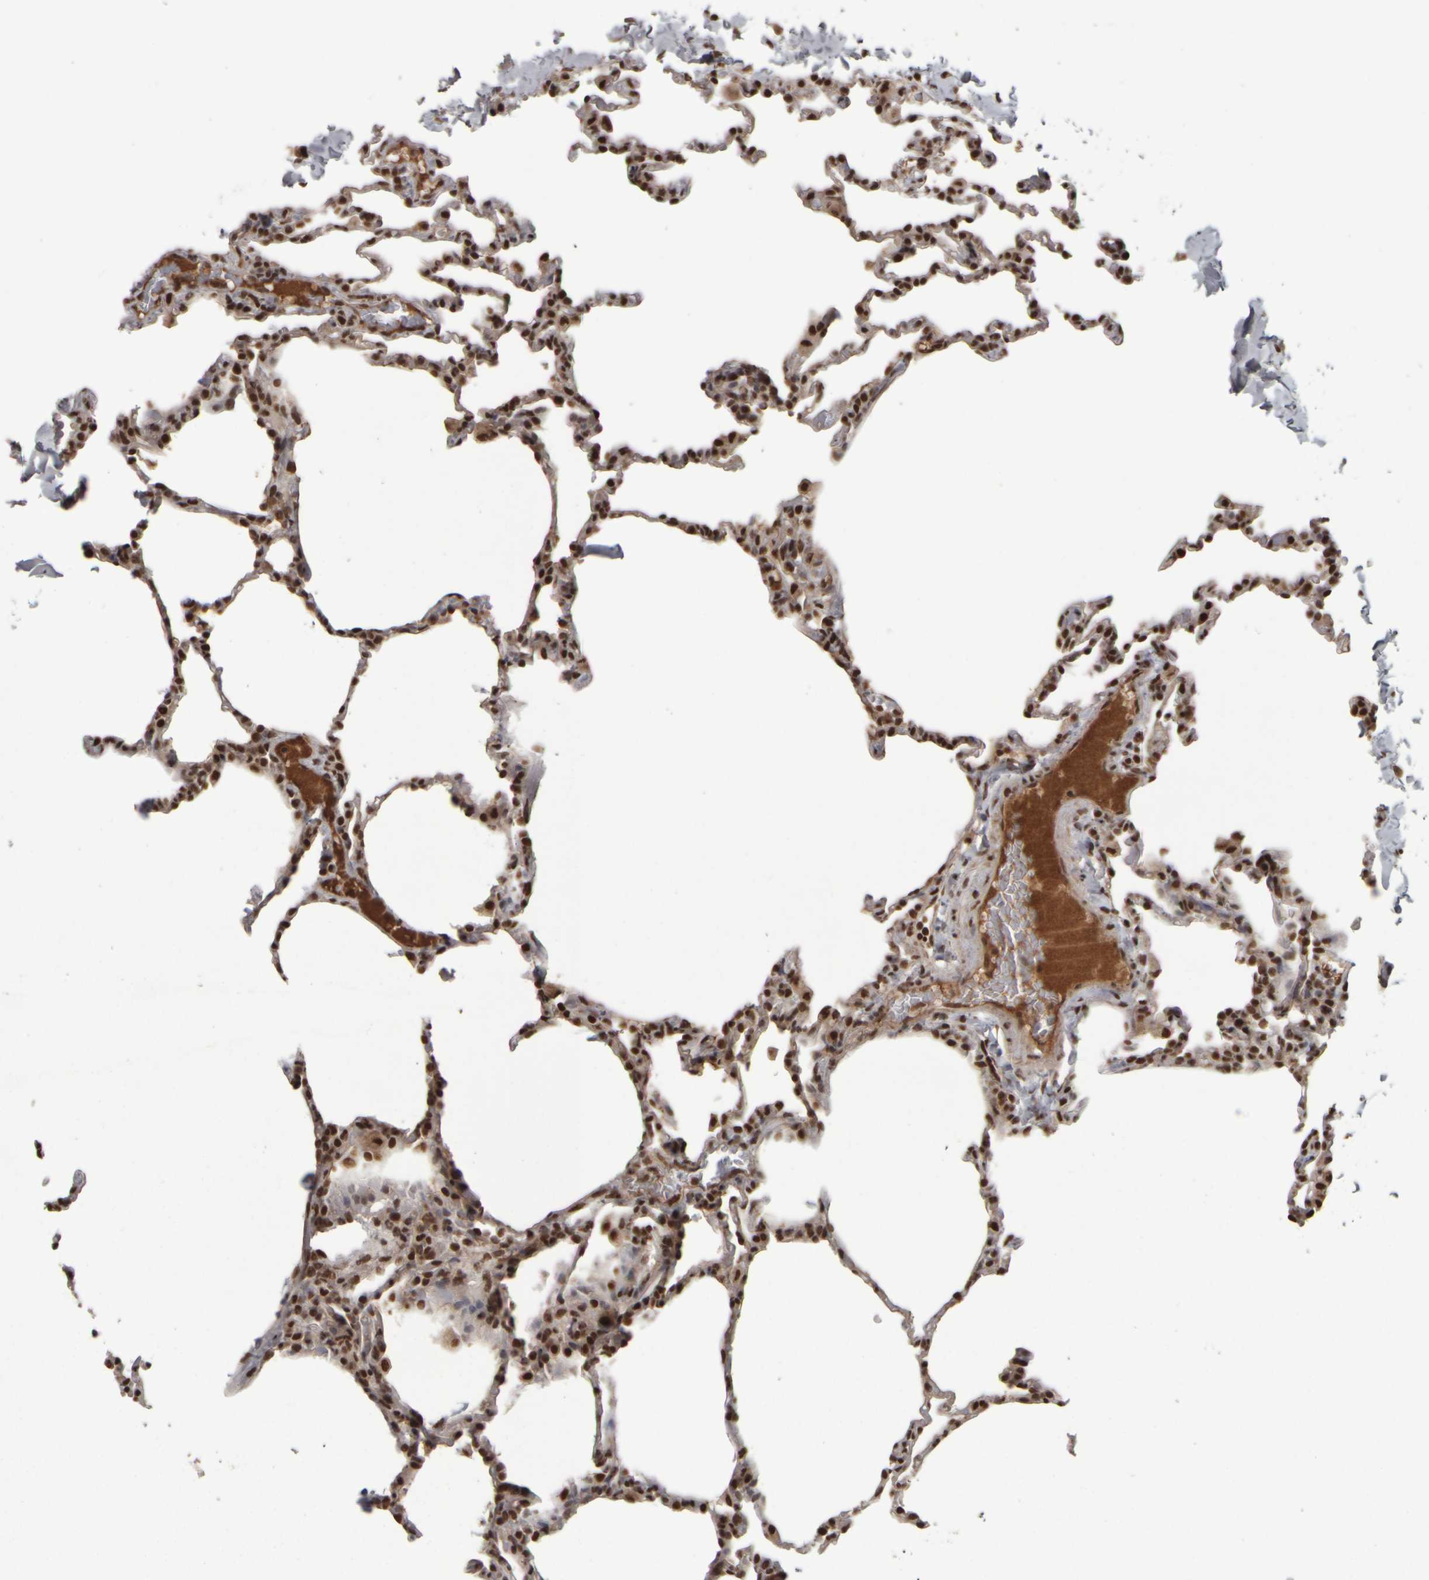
{"staining": {"intensity": "strong", "quantity": ">75%", "location": "cytoplasmic/membranous,nuclear"}, "tissue": "lung", "cell_type": "Alveolar cells", "image_type": "normal", "snomed": [{"axis": "morphology", "description": "Normal tissue, NOS"}, {"axis": "topography", "description": "Lung"}], "caption": "Lung stained with immunohistochemistry (IHC) displays strong cytoplasmic/membranous,nuclear staining in about >75% of alveolar cells. The protein is stained brown, and the nuclei are stained in blue (DAB (3,3'-diaminobenzidine) IHC with brightfield microscopy, high magnification).", "gene": "ZFHX4", "patient": {"sex": "male", "age": 20}}